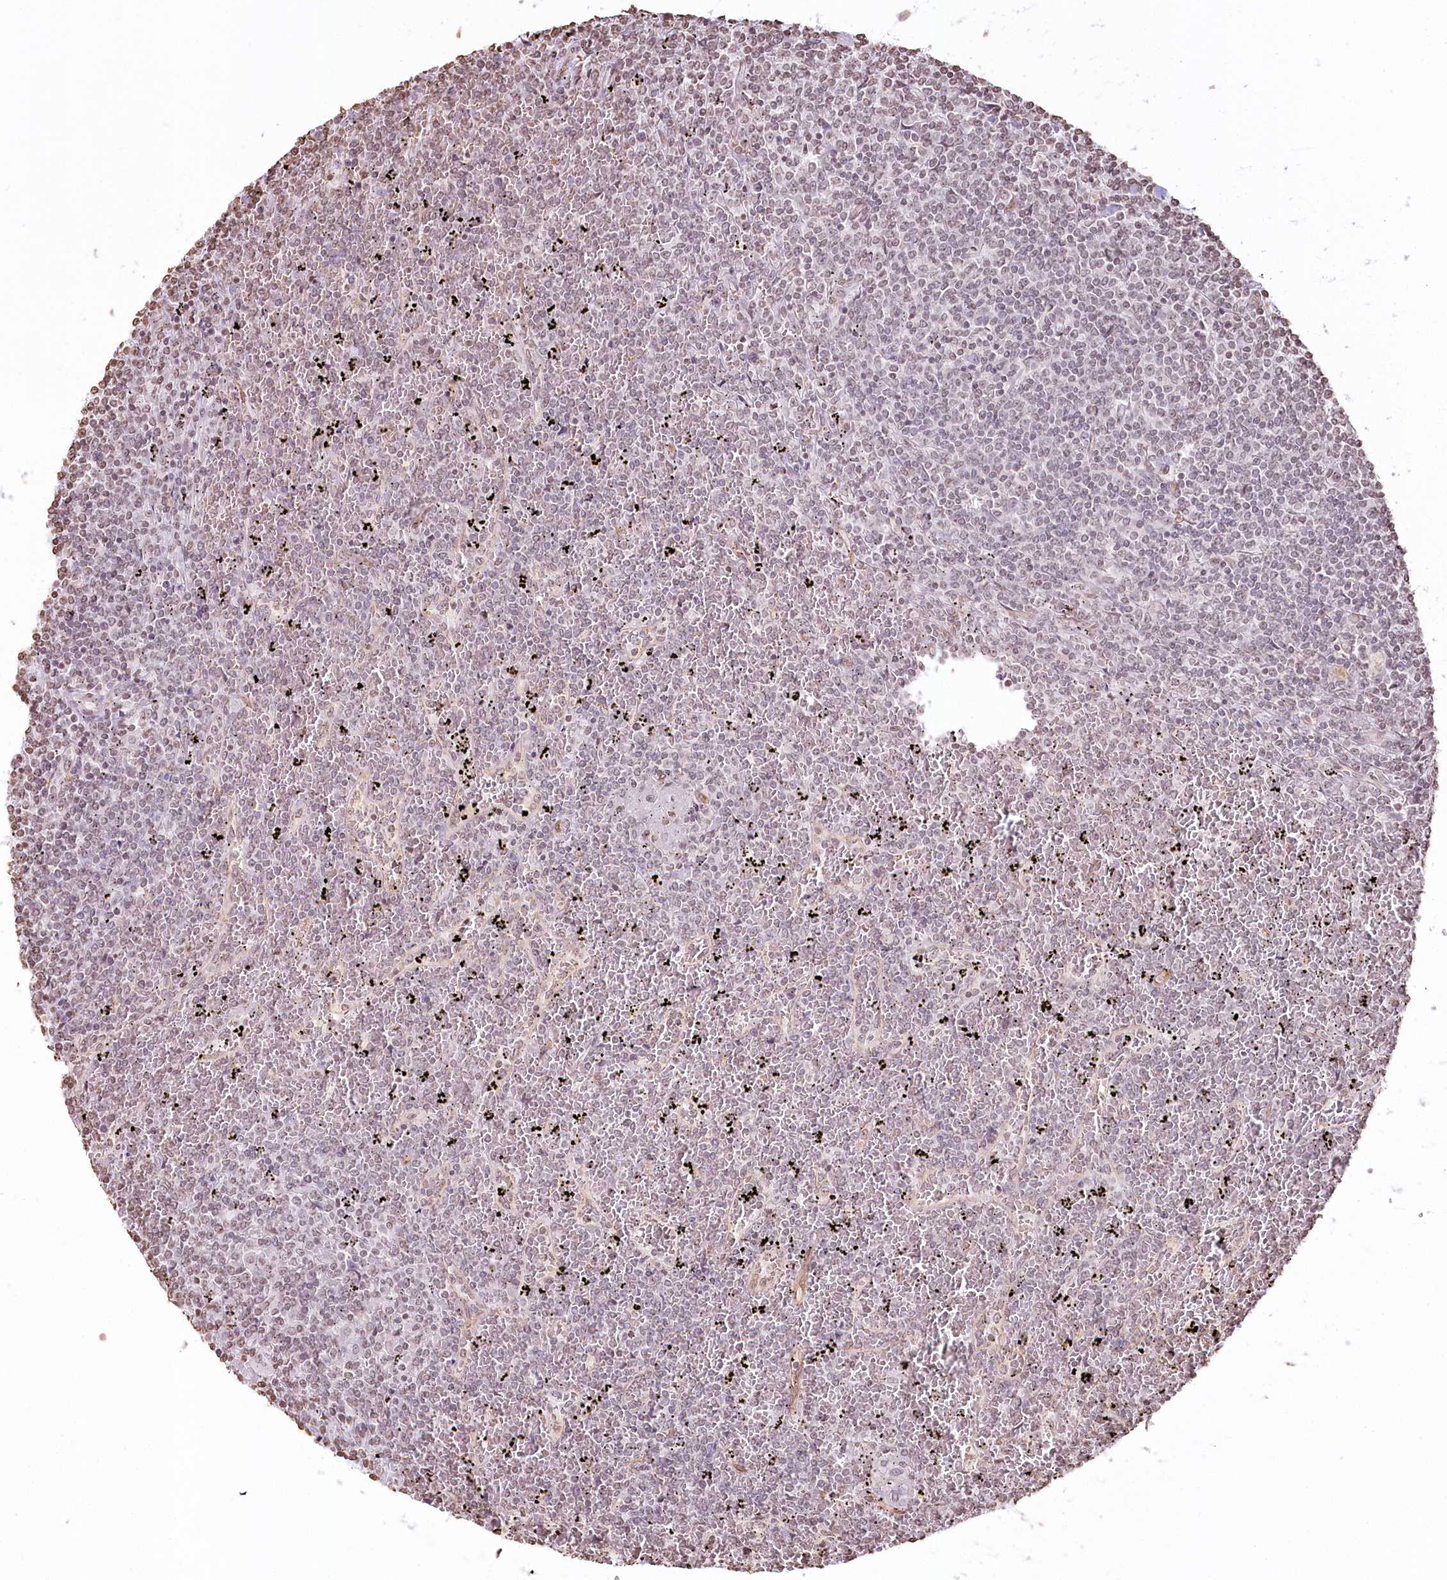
{"staining": {"intensity": "weak", "quantity": "25%-75%", "location": "nuclear"}, "tissue": "lymphoma", "cell_type": "Tumor cells", "image_type": "cancer", "snomed": [{"axis": "morphology", "description": "Malignant lymphoma, non-Hodgkin's type, Low grade"}, {"axis": "topography", "description": "Spleen"}], "caption": "A brown stain highlights weak nuclear positivity of a protein in lymphoma tumor cells.", "gene": "FAM13A", "patient": {"sex": "female", "age": 19}}